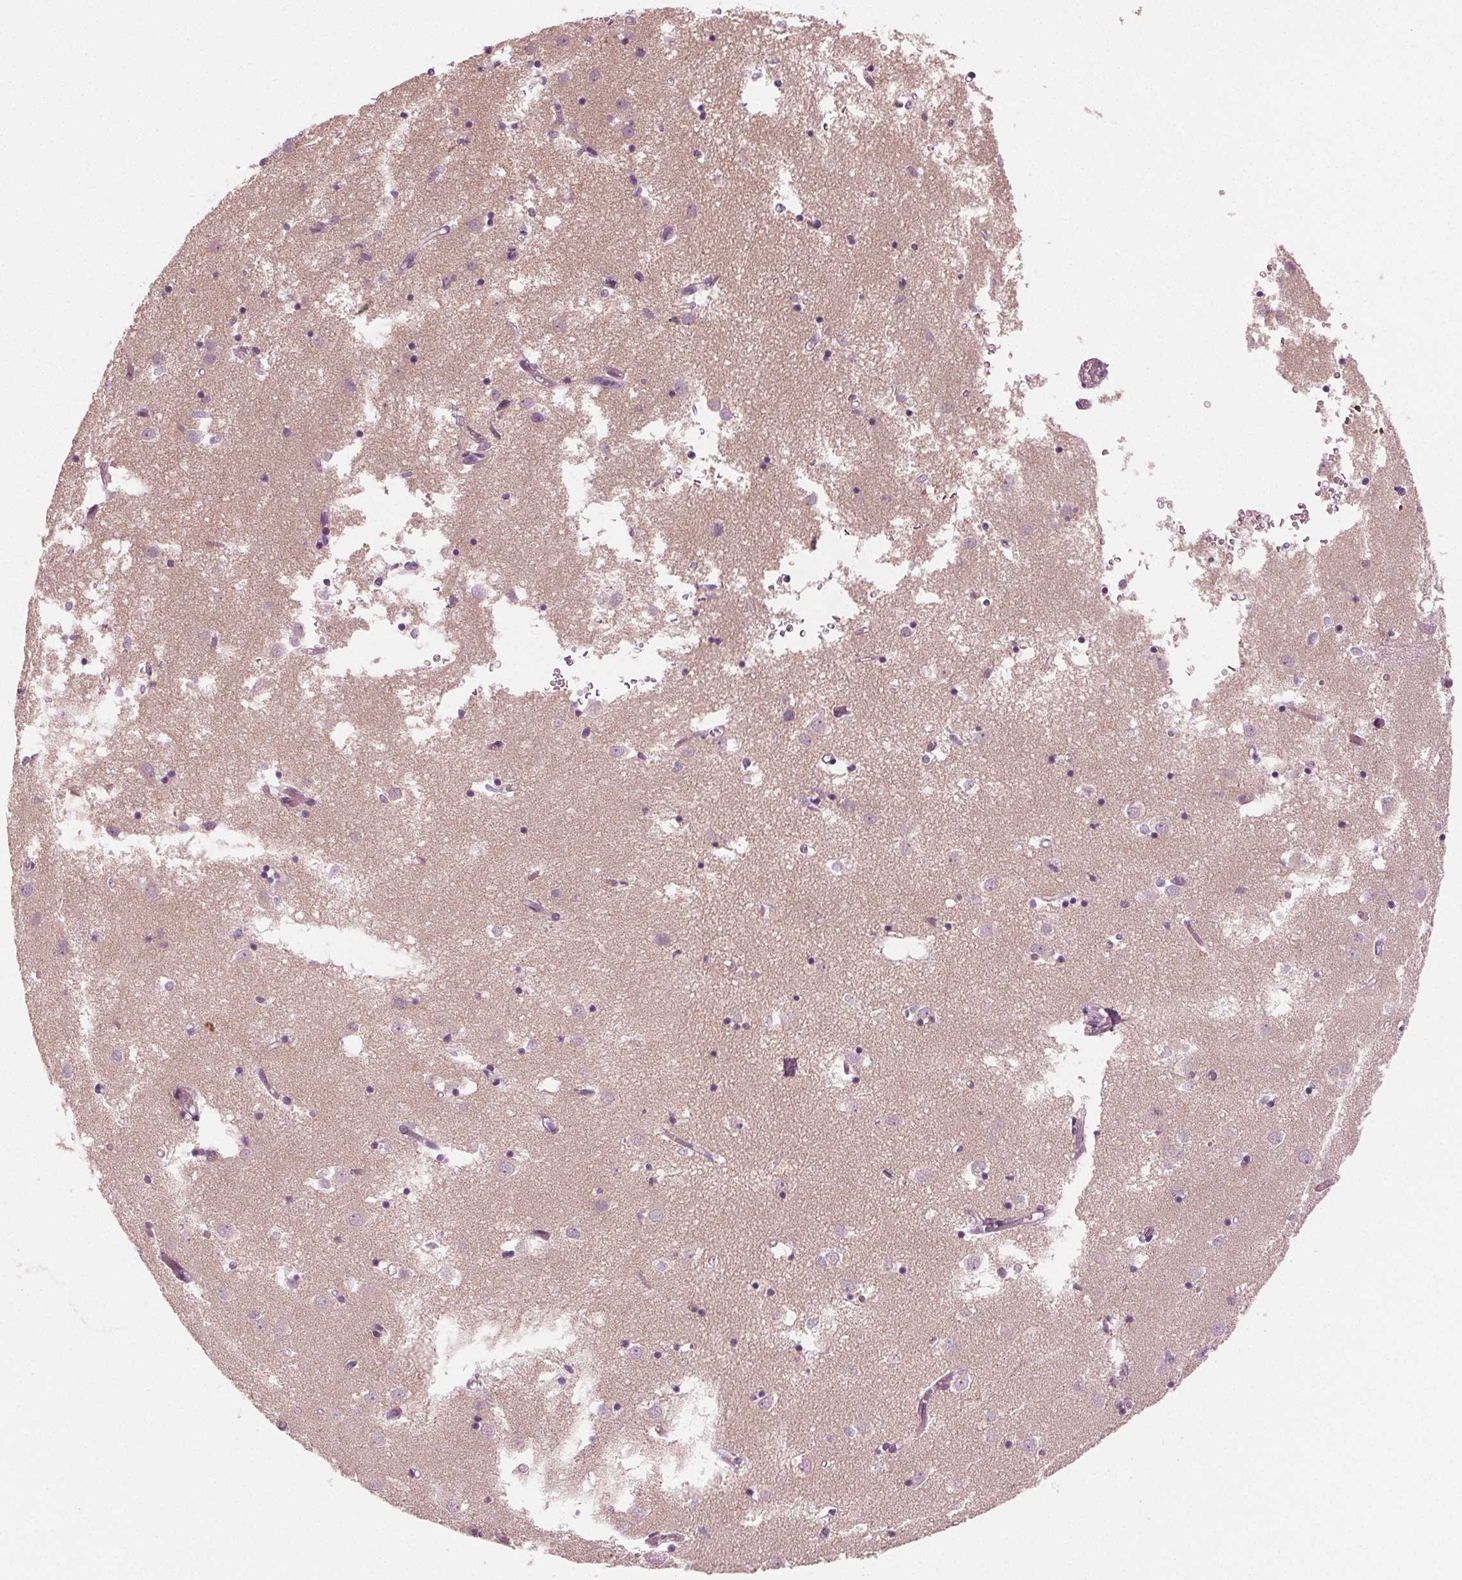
{"staining": {"intensity": "negative", "quantity": "none", "location": "none"}, "tissue": "caudate", "cell_type": "Glial cells", "image_type": "normal", "snomed": [{"axis": "morphology", "description": "Normal tissue, NOS"}, {"axis": "topography", "description": "Lateral ventricle wall"}], "caption": "The micrograph shows no staining of glial cells in normal caudate. Nuclei are stained in blue.", "gene": "PRAP1", "patient": {"sex": "male", "age": 70}}